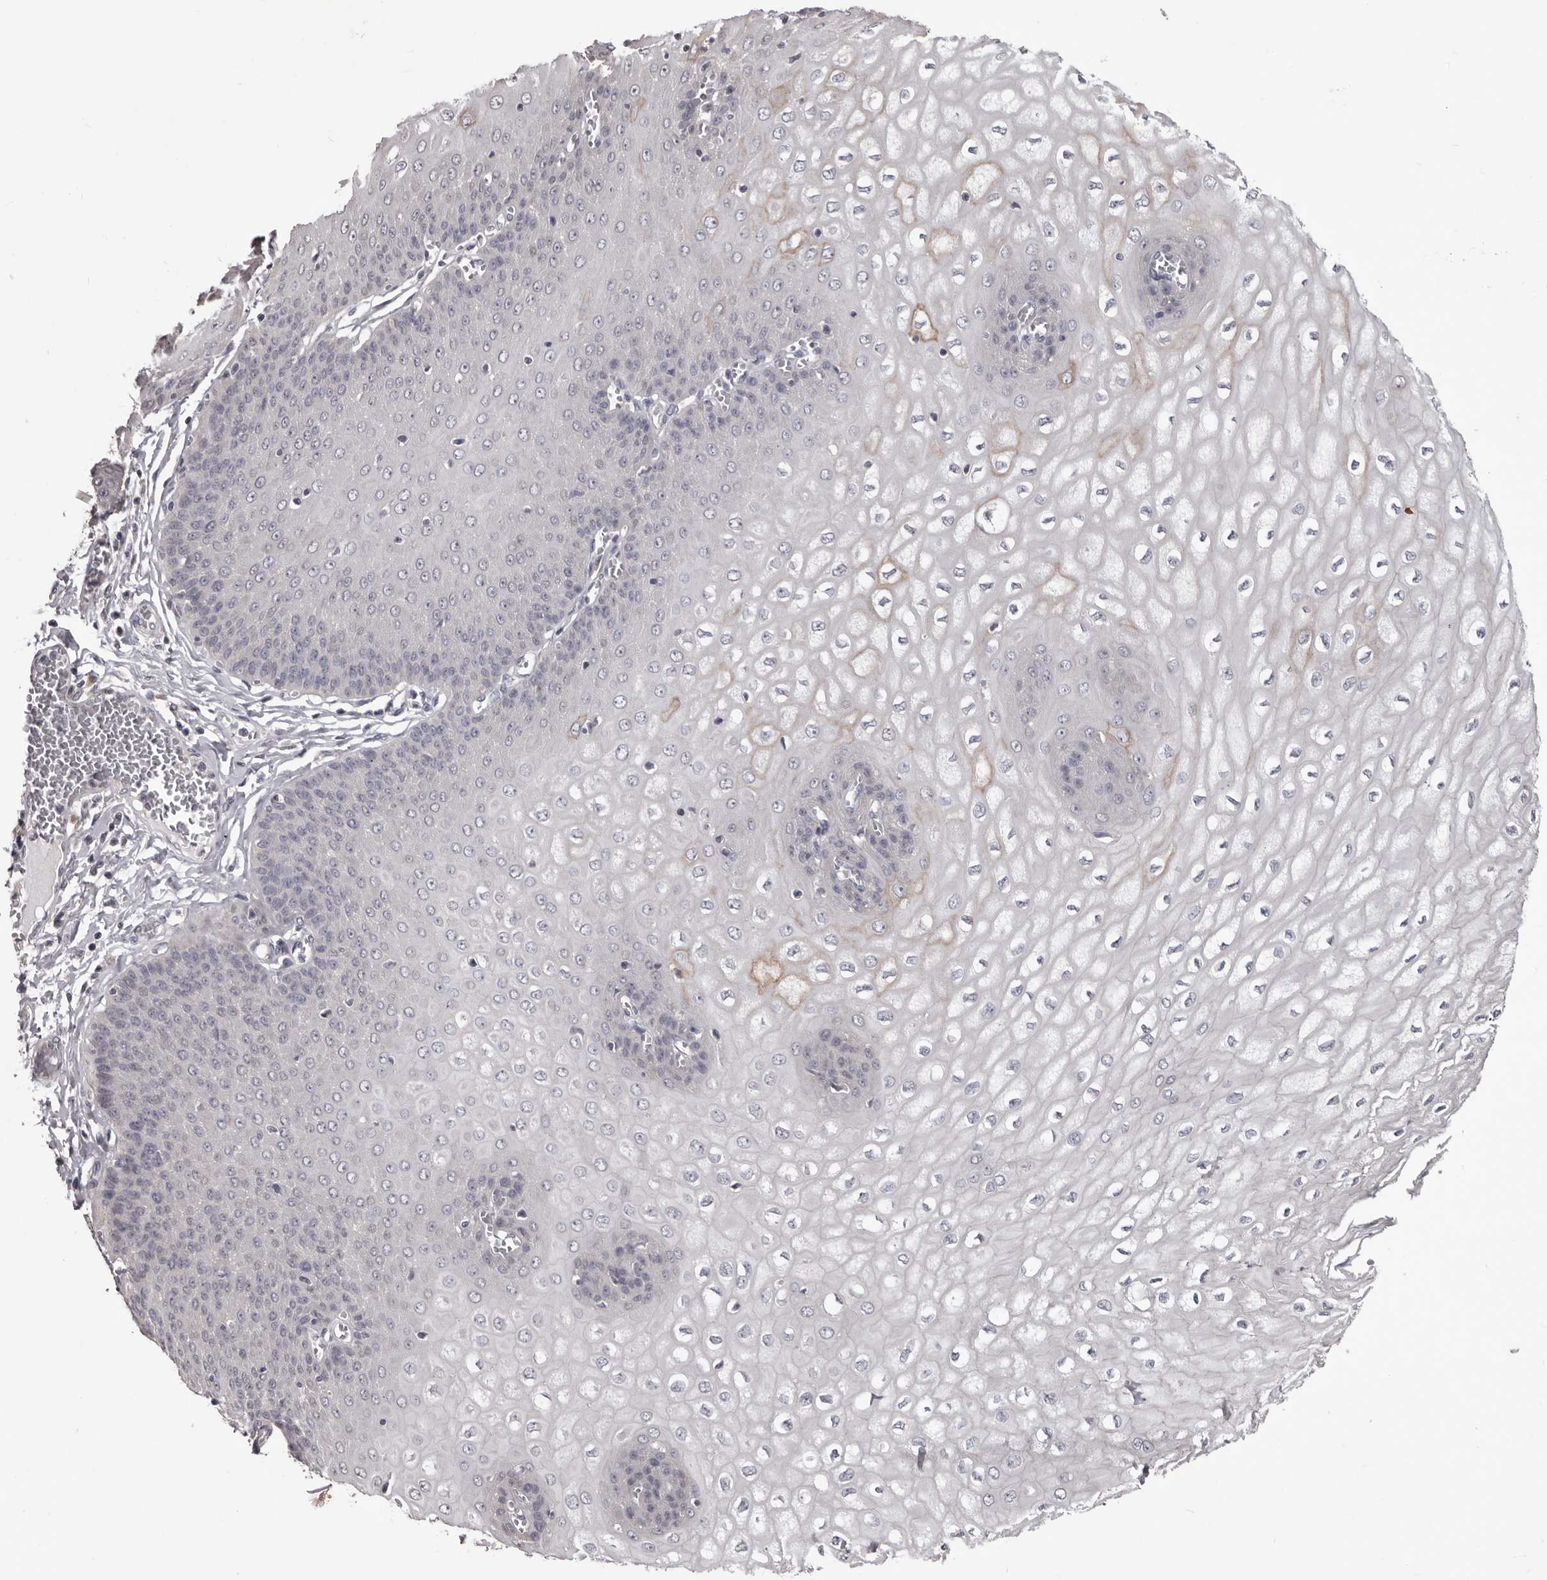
{"staining": {"intensity": "negative", "quantity": "none", "location": "none"}, "tissue": "esophagus", "cell_type": "Squamous epithelial cells", "image_type": "normal", "snomed": [{"axis": "morphology", "description": "Normal tissue, NOS"}, {"axis": "topography", "description": "Esophagus"}], "caption": "IHC of benign human esophagus reveals no expression in squamous epithelial cells.", "gene": "LPAR6", "patient": {"sex": "male", "age": 60}}